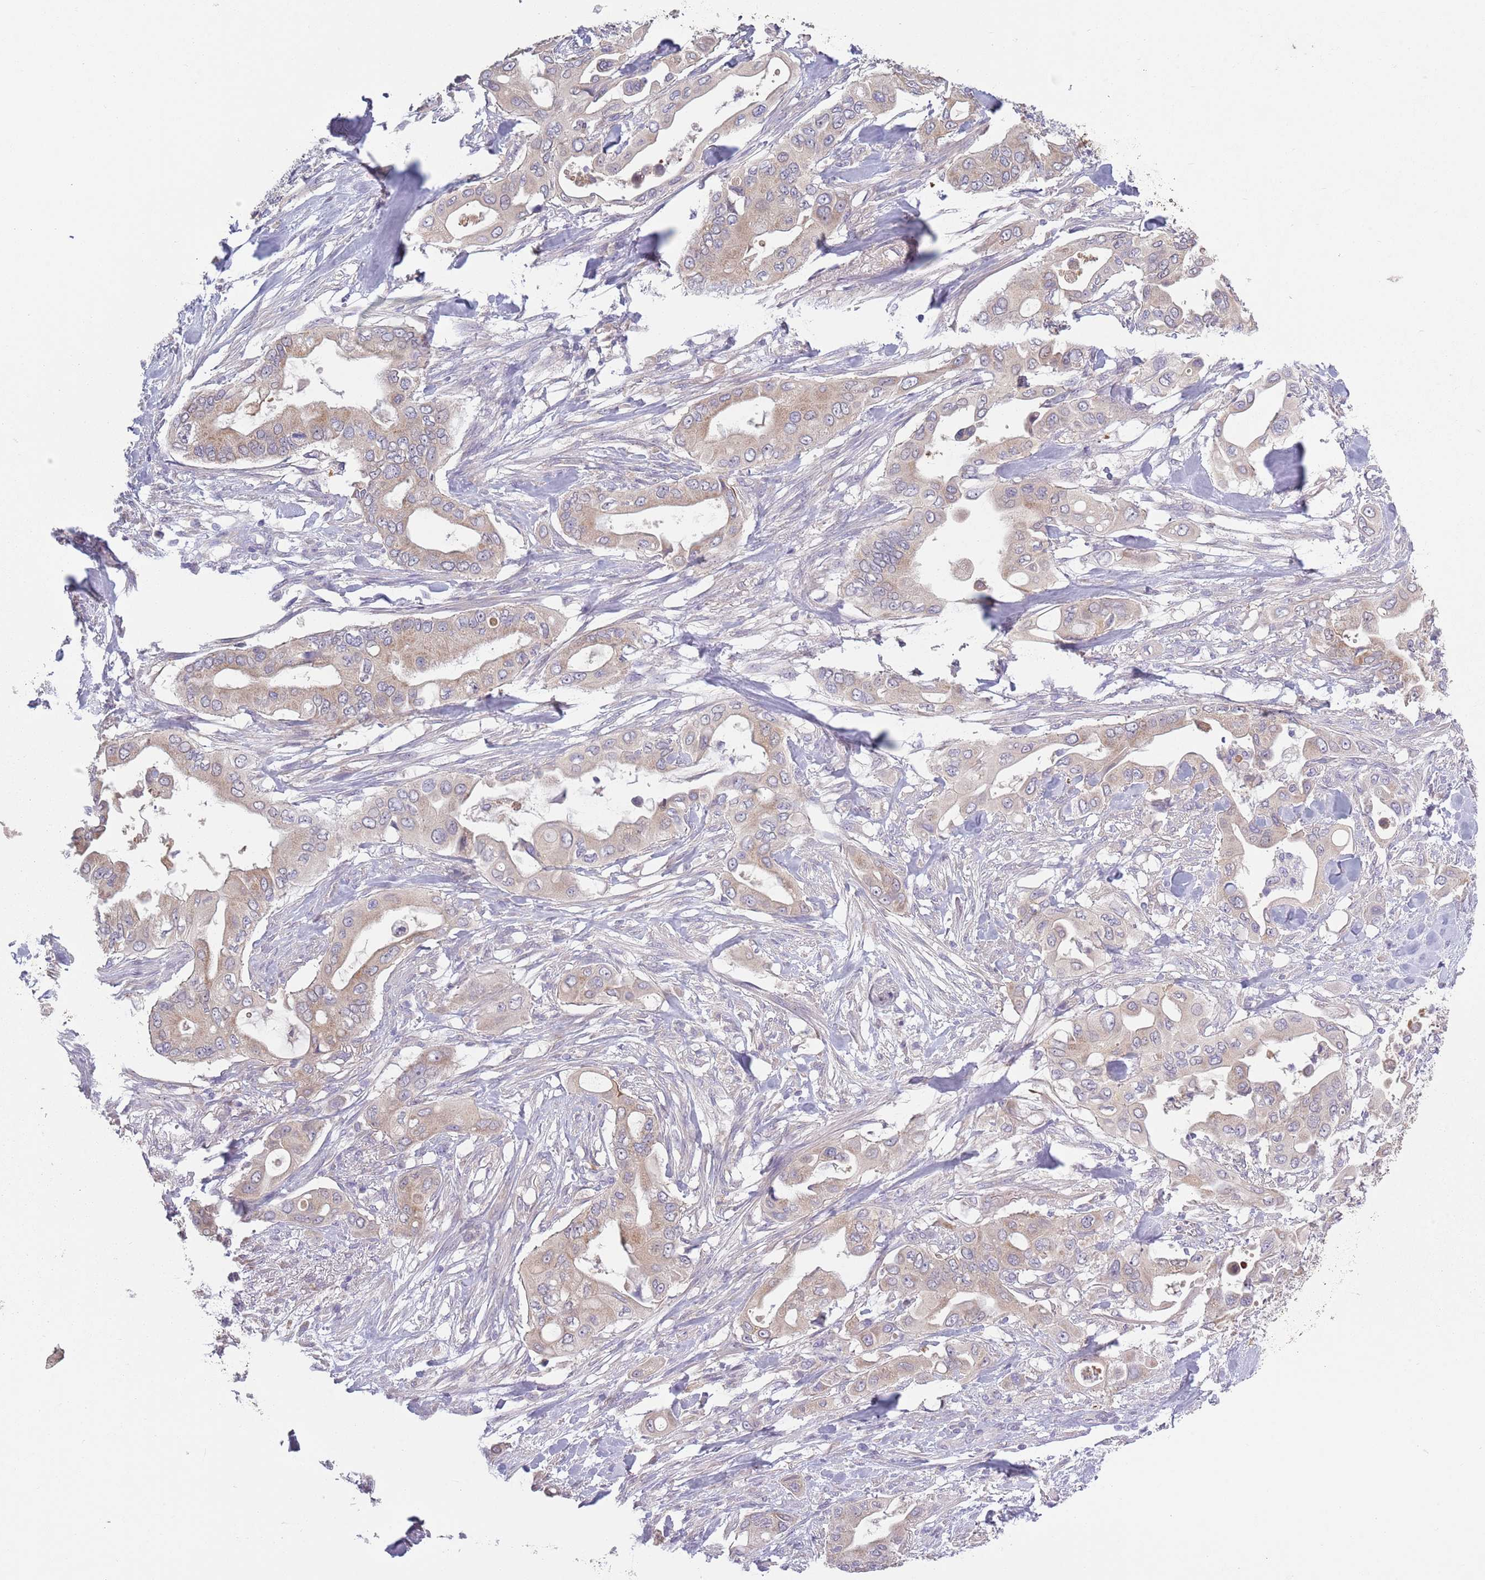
{"staining": {"intensity": "weak", "quantity": "<25%", "location": "cytoplasmic/membranous"}, "tissue": "pancreatic cancer", "cell_type": "Tumor cells", "image_type": "cancer", "snomed": [{"axis": "morphology", "description": "Adenocarcinoma, NOS"}, {"axis": "topography", "description": "Pancreas"}], "caption": "Tumor cells show no significant expression in pancreatic cancer (adenocarcinoma). (Immunohistochemistry, brightfield microscopy, high magnification).", "gene": "COQ5", "patient": {"sex": "male", "age": 57}}